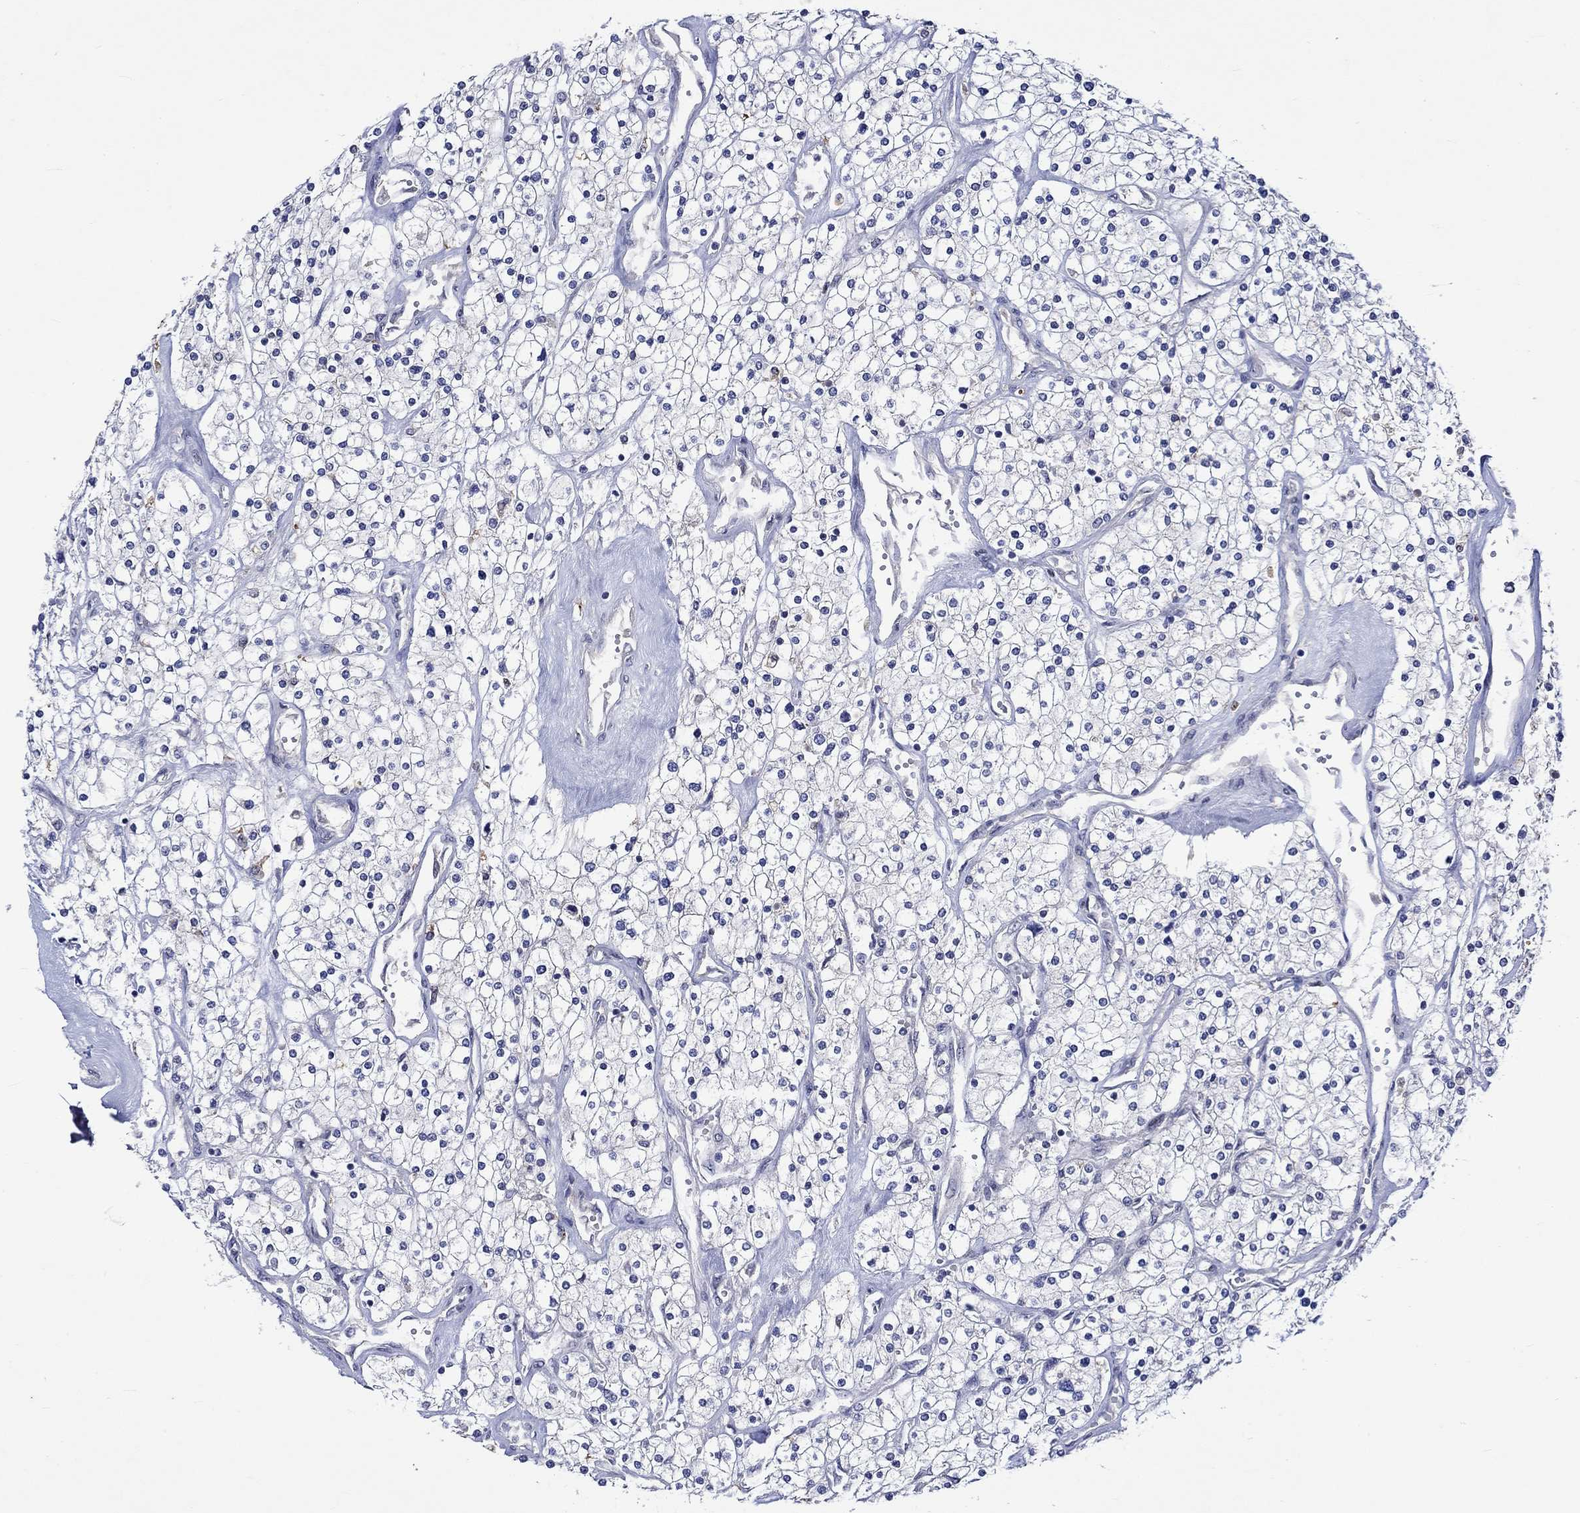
{"staining": {"intensity": "negative", "quantity": "none", "location": "none"}, "tissue": "renal cancer", "cell_type": "Tumor cells", "image_type": "cancer", "snomed": [{"axis": "morphology", "description": "Adenocarcinoma, NOS"}, {"axis": "topography", "description": "Kidney"}], "caption": "Tumor cells show no significant positivity in renal cancer (adenocarcinoma).", "gene": "DDX3Y", "patient": {"sex": "male", "age": 80}}